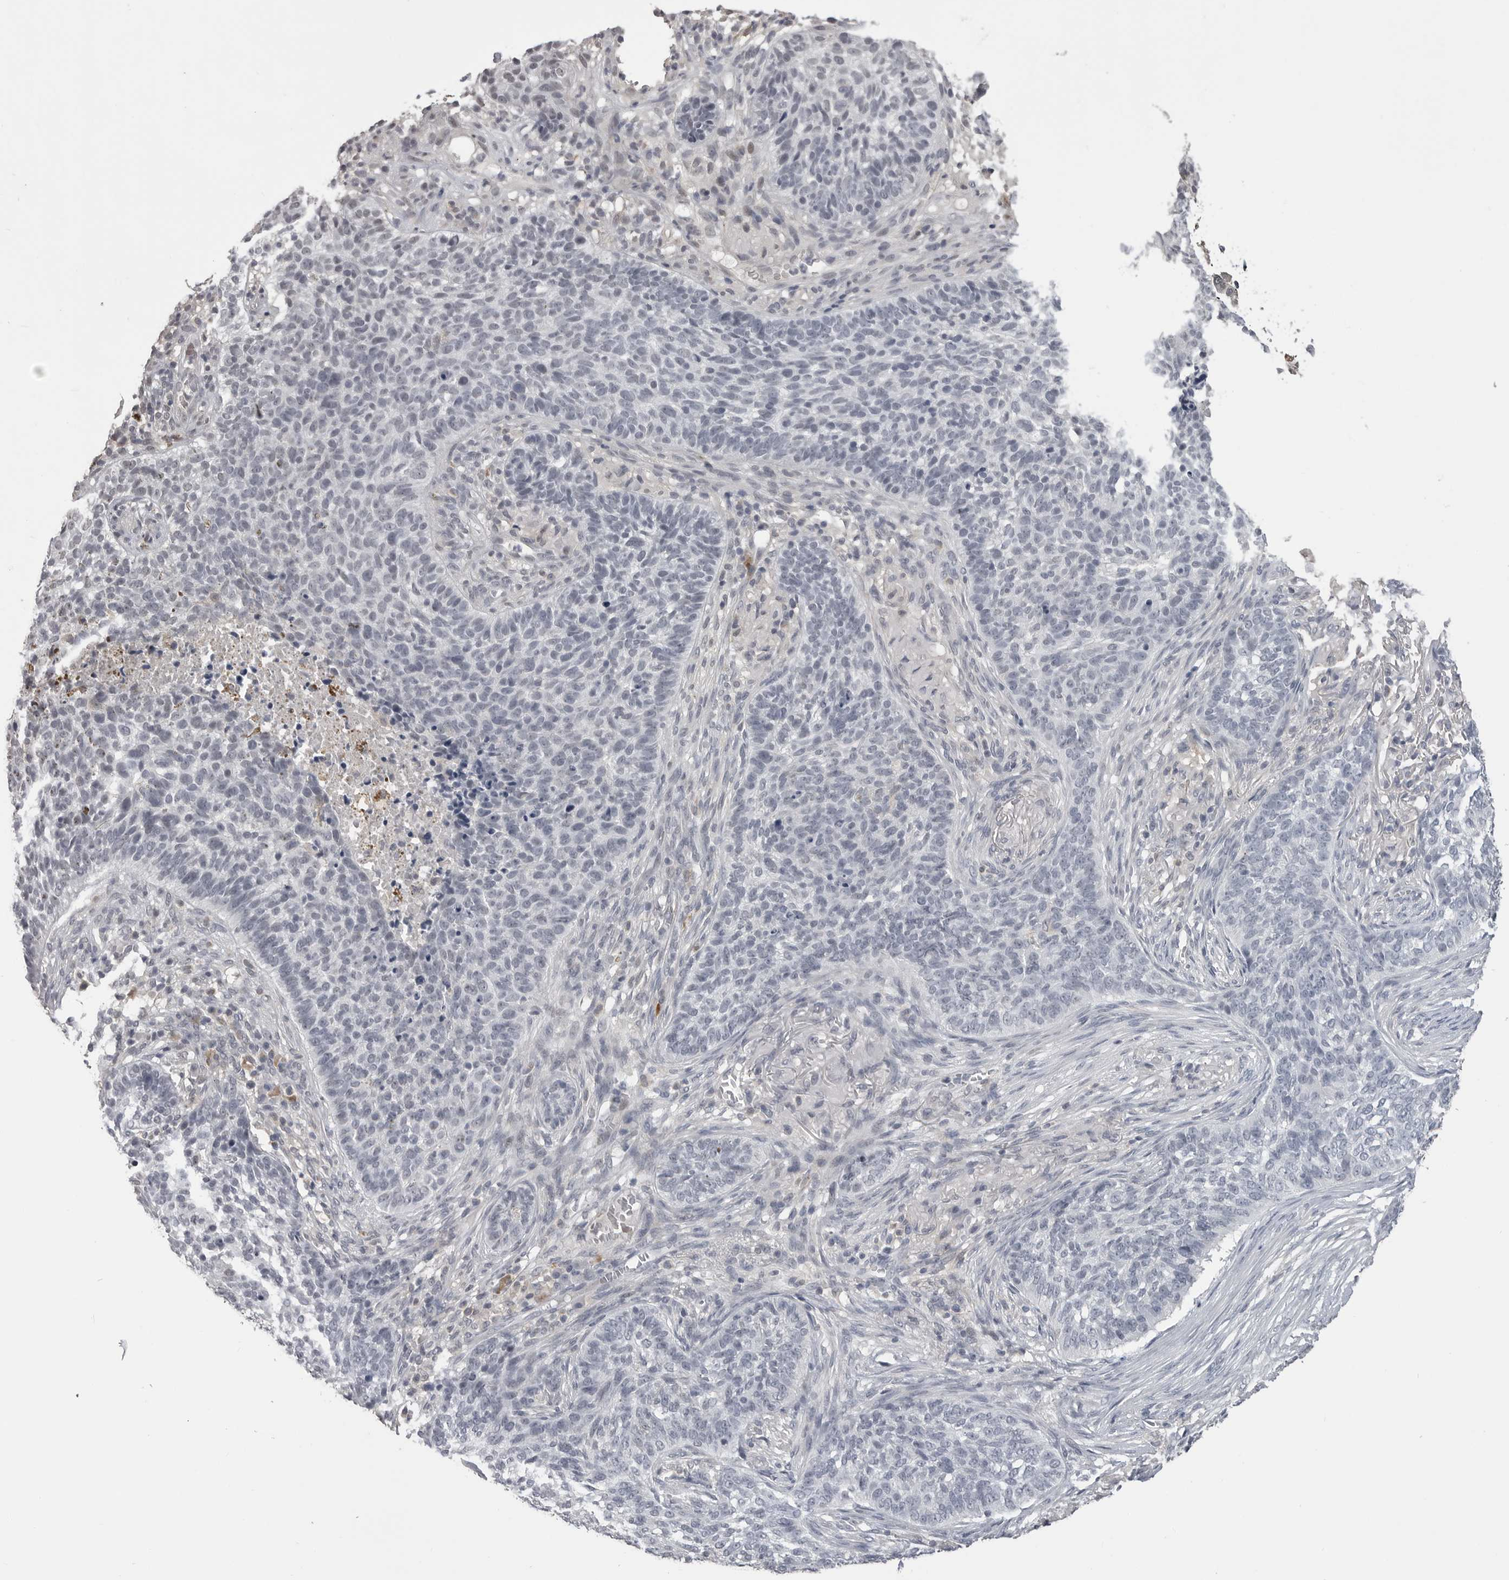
{"staining": {"intensity": "negative", "quantity": "none", "location": "none"}, "tissue": "skin cancer", "cell_type": "Tumor cells", "image_type": "cancer", "snomed": [{"axis": "morphology", "description": "Basal cell carcinoma"}, {"axis": "topography", "description": "Skin"}], "caption": "Immunohistochemistry of human skin cancer displays no positivity in tumor cells.", "gene": "PLEKHF1", "patient": {"sex": "male", "age": 85}}